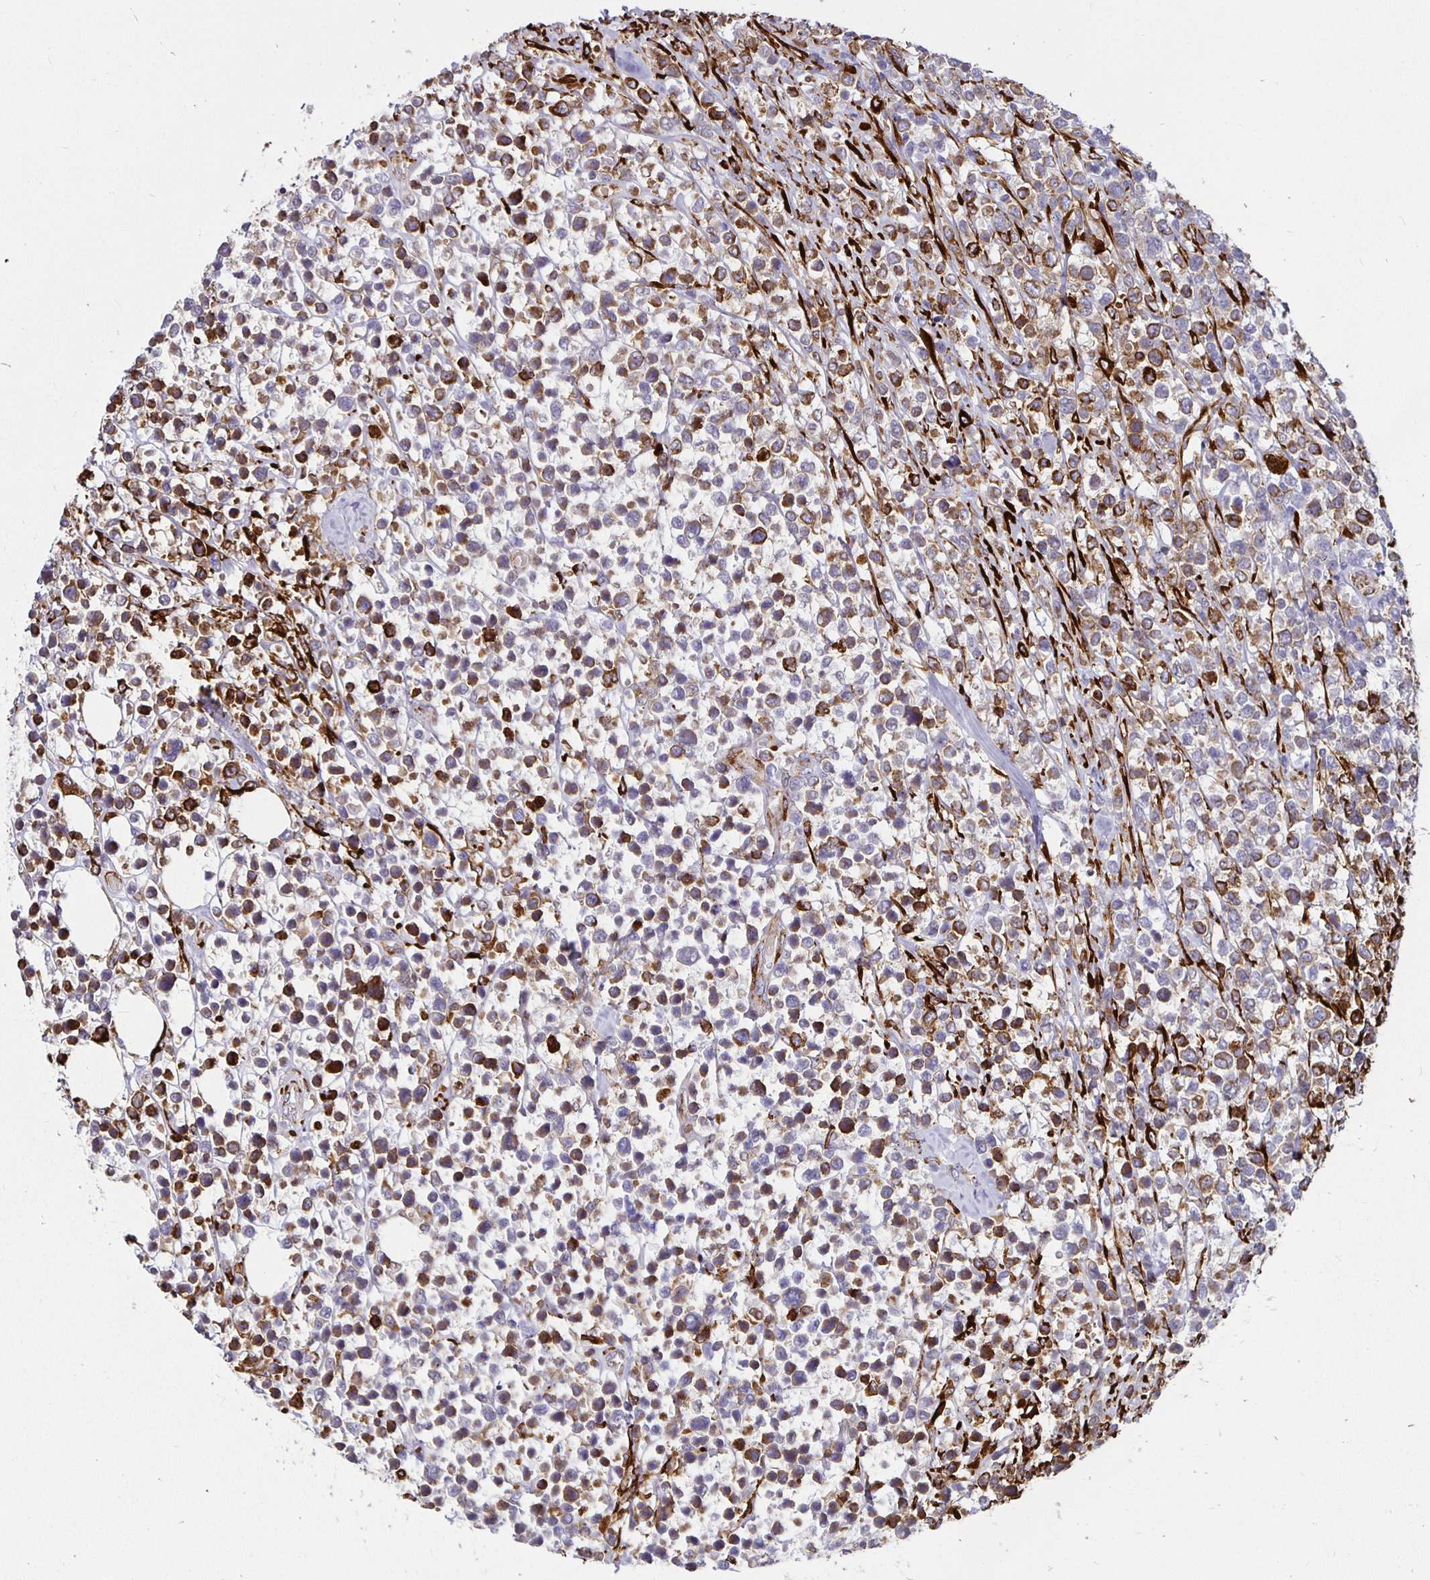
{"staining": {"intensity": "moderate", "quantity": "25%-75%", "location": "cytoplasmic/membranous"}, "tissue": "lymphoma", "cell_type": "Tumor cells", "image_type": "cancer", "snomed": [{"axis": "morphology", "description": "Malignant lymphoma, non-Hodgkin's type, High grade"}, {"axis": "topography", "description": "Soft tissue"}], "caption": "Protein expression analysis of high-grade malignant lymphoma, non-Hodgkin's type reveals moderate cytoplasmic/membranous staining in approximately 25%-75% of tumor cells.", "gene": "P4HA2", "patient": {"sex": "female", "age": 56}}